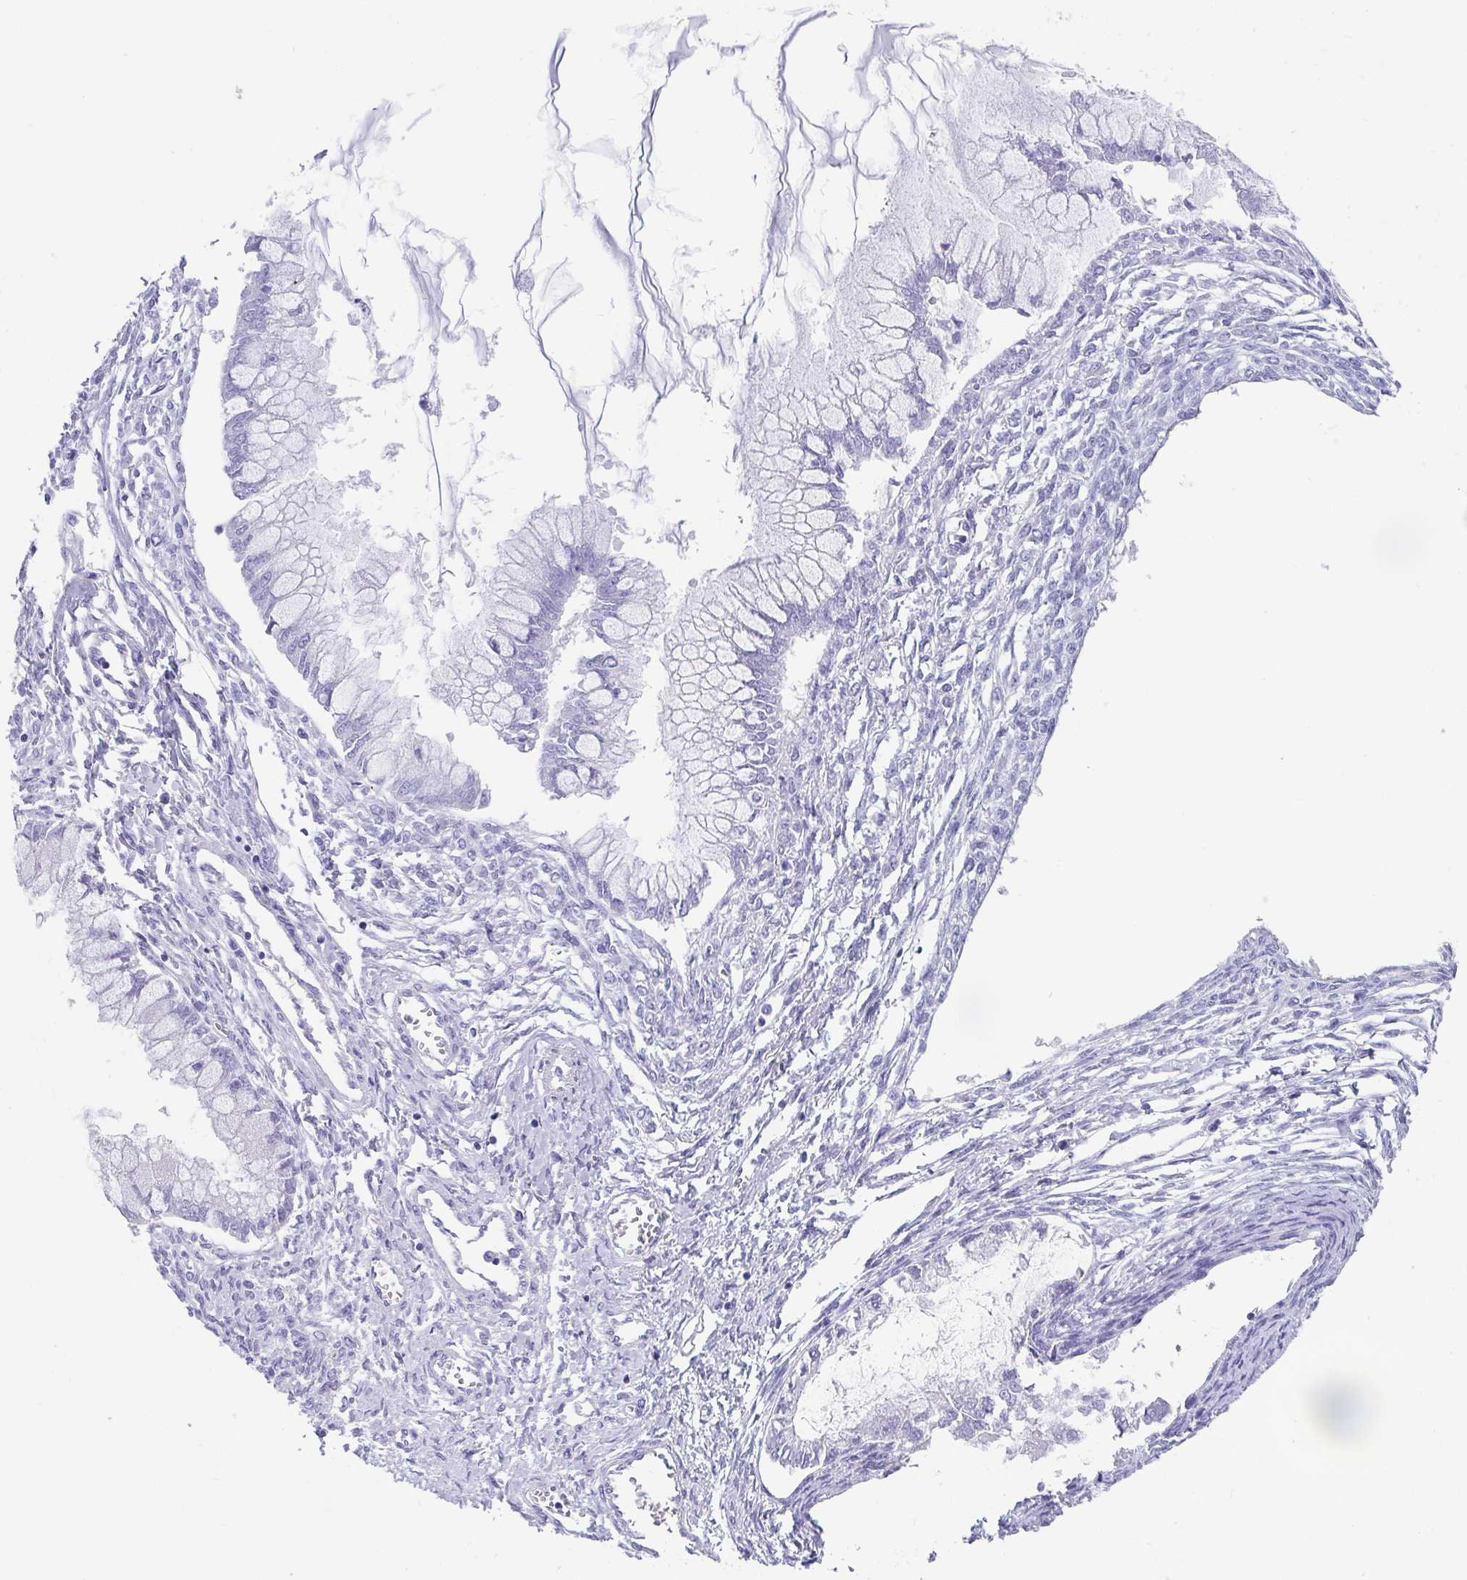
{"staining": {"intensity": "negative", "quantity": "none", "location": "none"}, "tissue": "ovarian cancer", "cell_type": "Tumor cells", "image_type": "cancer", "snomed": [{"axis": "morphology", "description": "Cystadenocarcinoma, mucinous, NOS"}, {"axis": "topography", "description": "Ovary"}], "caption": "Micrograph shows no significant protein expression in tumor cells of ovarian cancer (mucinous cystadenocarcinoma).", "gene": "SCGN", "patient": {"sex": "female", "age": 34}}